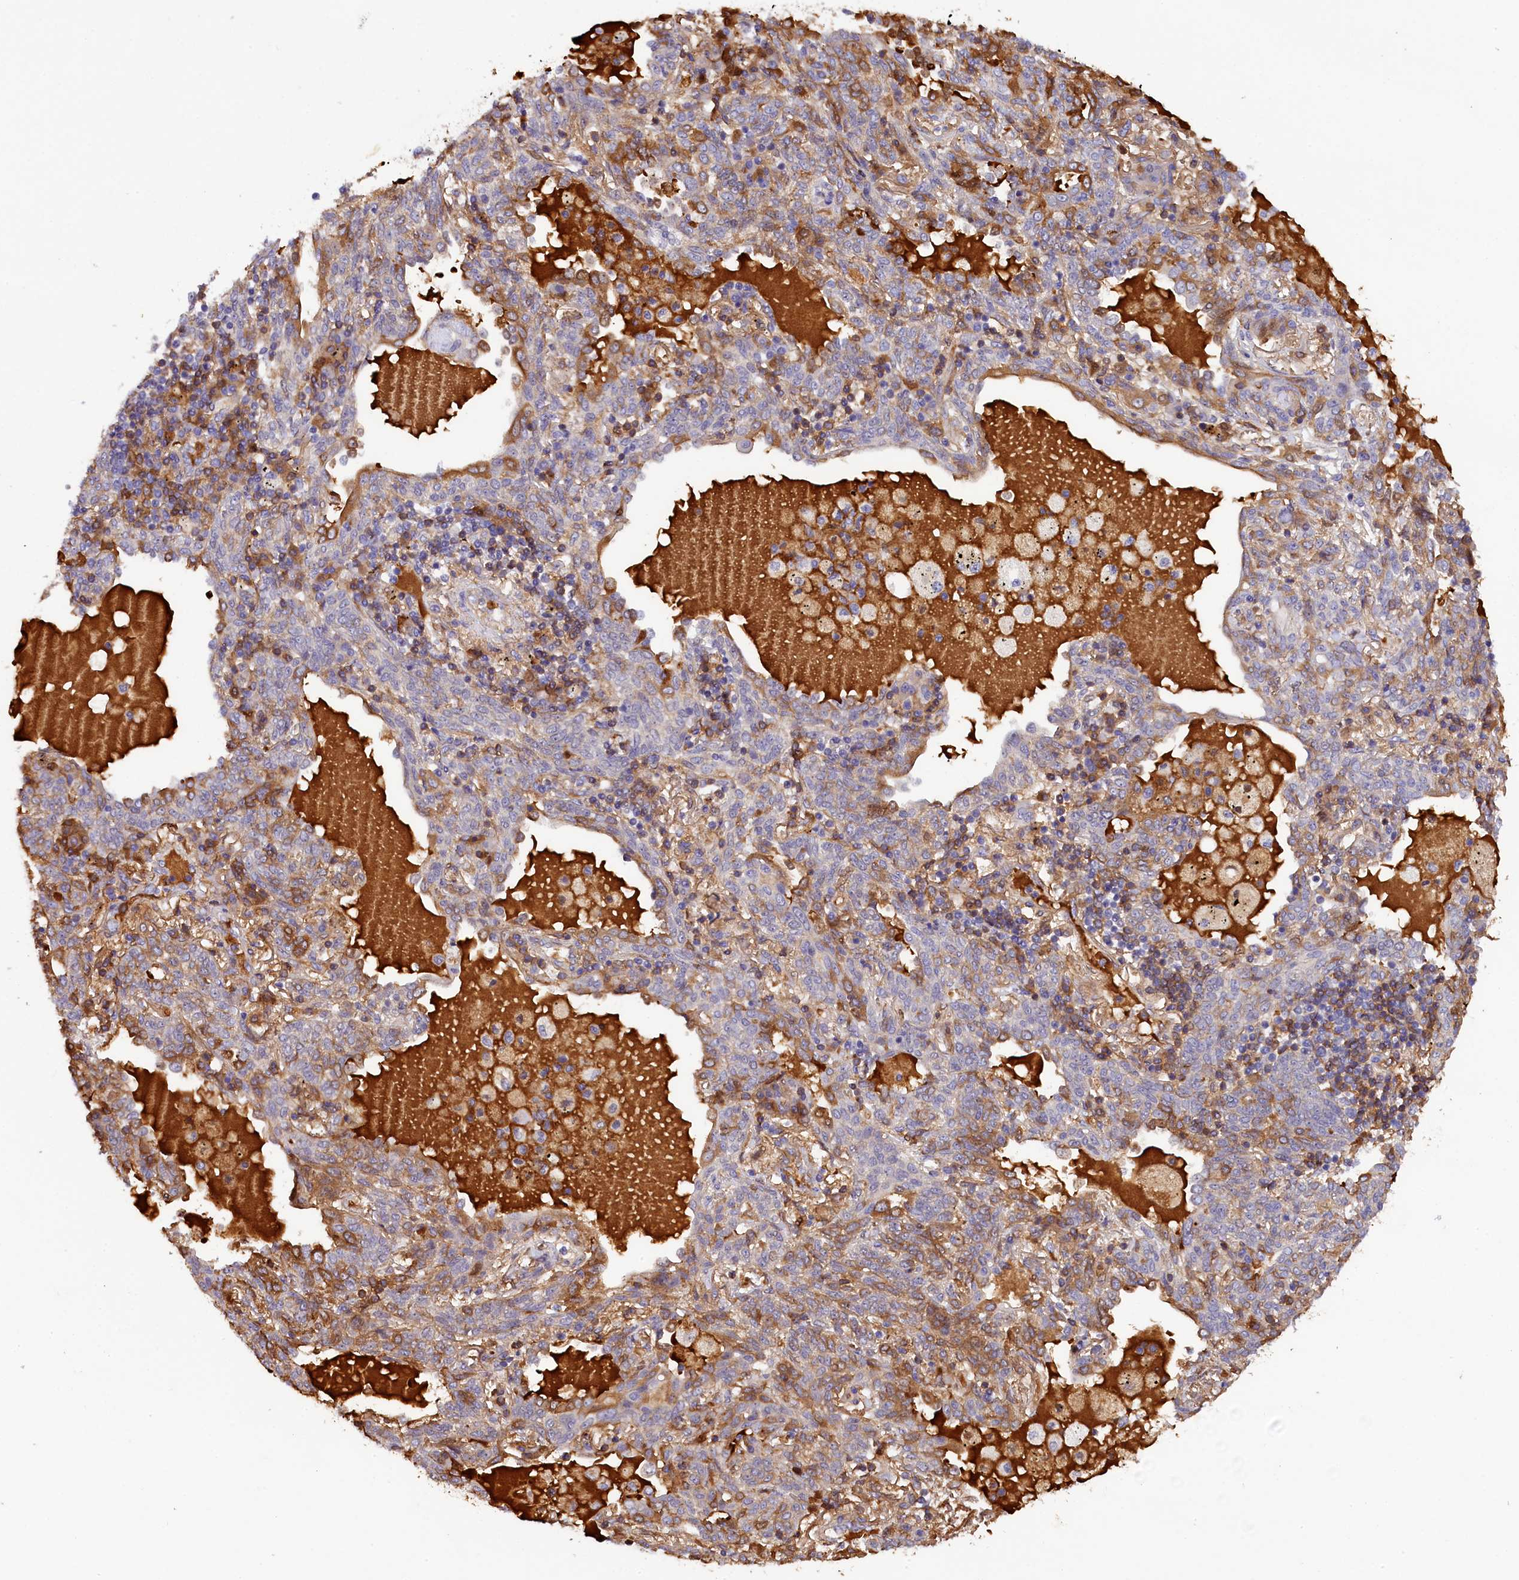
{"staining": {"intensity": "moderate", "quantity": "25%-75%", "location": "cytoplasmic/membranous"}, "tissue": "lung cancer", "cell_type": "Tumor cells", "image_type": "cancer", "snomed": [{"axis": "morphology", "description": "Squamous cell carcinoma, NOS"}, {"axis": "topography", "description": "Lung"}], "caption": "The immunohistochemical stain shows moderate cytoplasmic/membranous positivity in tumor cells of lung cancer (squamous cell carcinoma) tissue.", "gene": "PHAF1", "patient": {"sex": "female", "age": 70}}